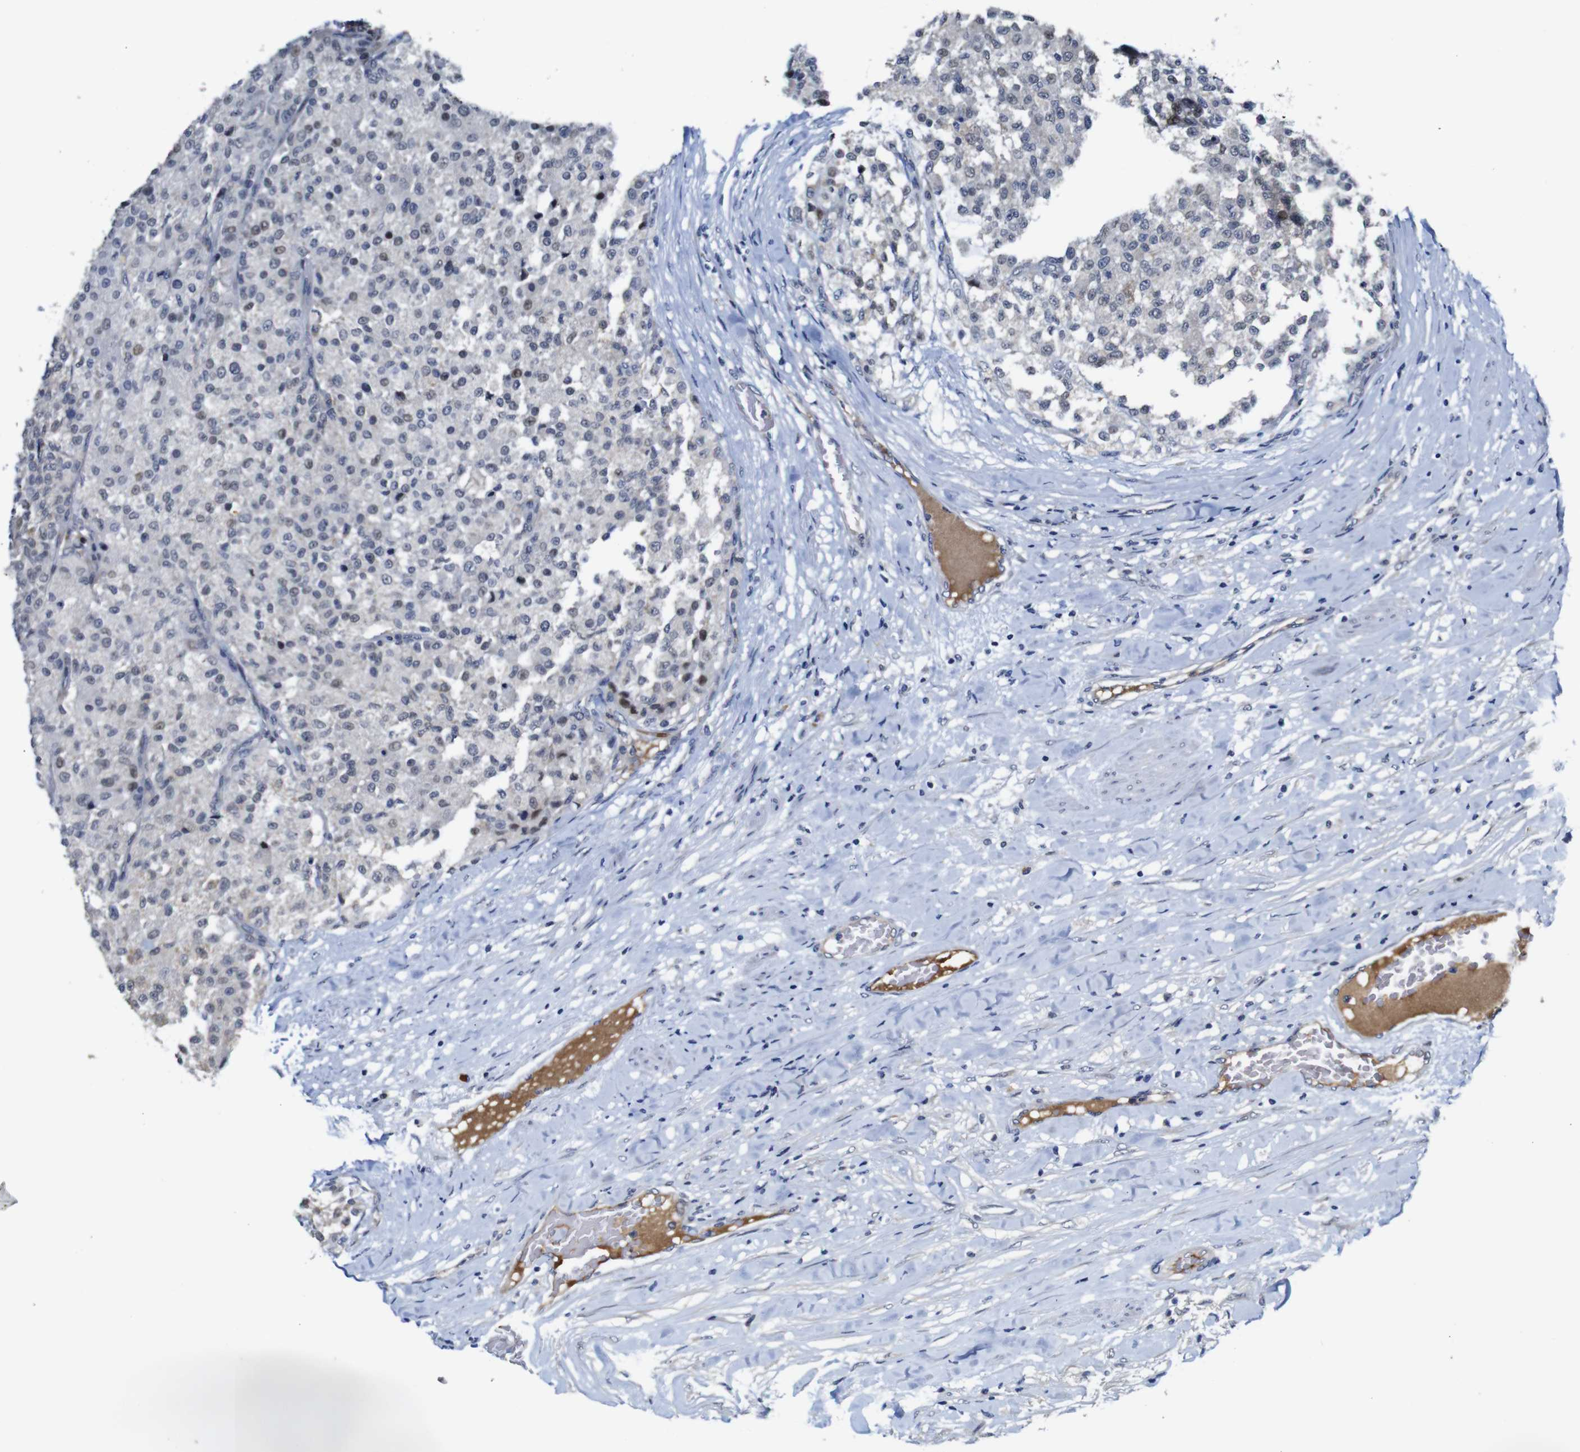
{"staining": {"intensity": "weak", "quantity": "25%-75%", "location": "nuclear"}, "tissue": "testis cancer", "cell_type": "Tumor cells", "image_type": "cancer", "snomed": [{"axis": "morphology", "description": "Seminoma, NOS"}, {"axis": "topography", "description": "Testis"}], "caption": "Testis seminoma stained with a brown dye demonstrates weak nuclear positive expression in approximately 25%-75% of tumor cells.", "gene": "FURIN", "patient": {"sex": "male", "age": 59}}